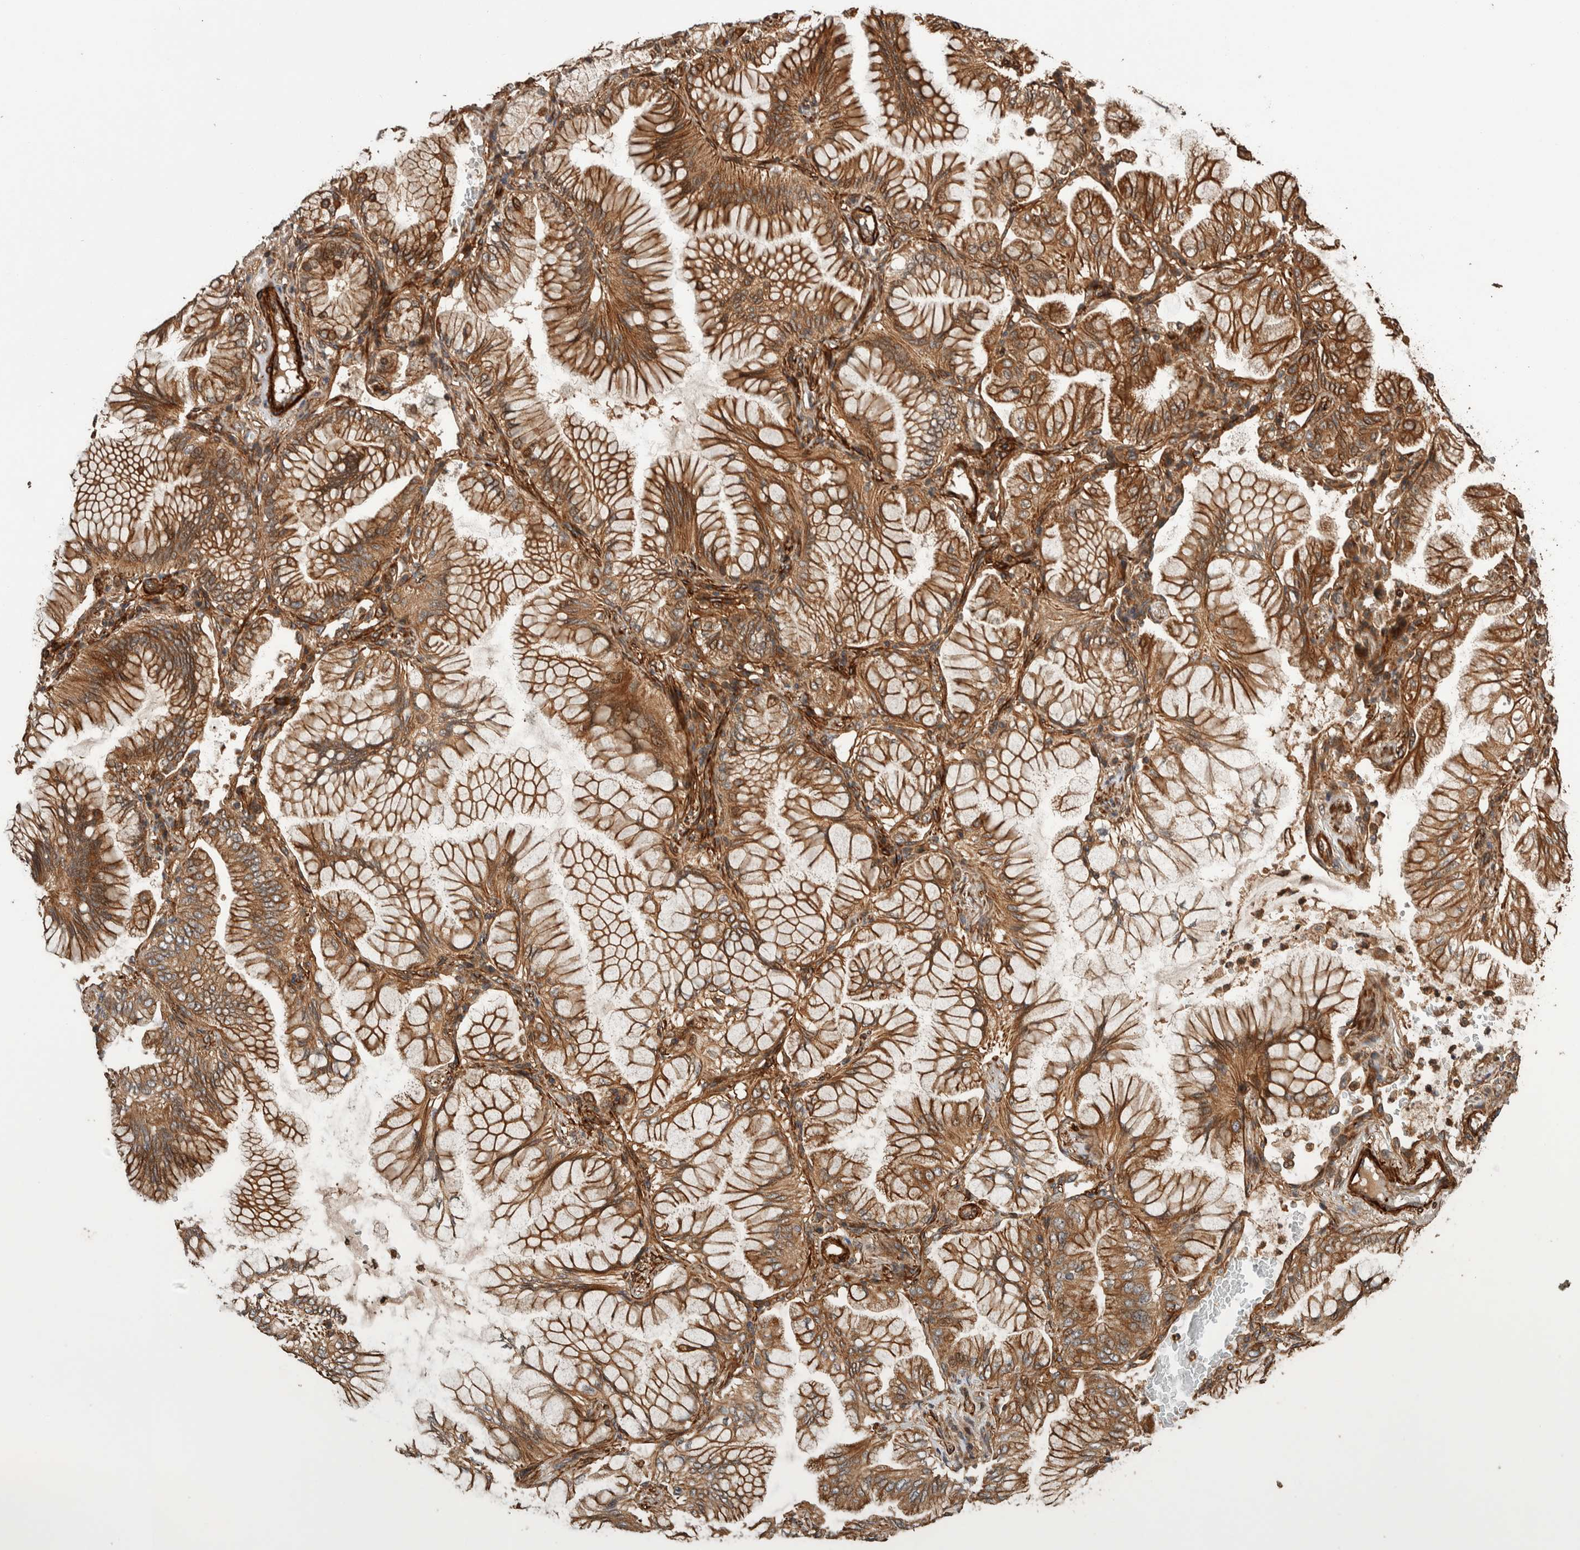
{"staining": {"intensity": "moderate", "quantity": ">75%", "location": "cytoplasmic/membranous"}, "tissue": "lung cancer", "cell_type": "Tumor cells", "image_type": "cancer", "snomed": [{"axis": "morphology", "description": "Adenocarcinoma, NOS"}, {"axis": "topography", "description": "Lung"}], "caption": "Protein staining of lung adenocarcinoma tissue exhibits moderate cytoplasmic/membranous staining in approximately >75% of tumor cells.", "gene": "SYNRG", "patient": {"sex": "female", "age": 70}}